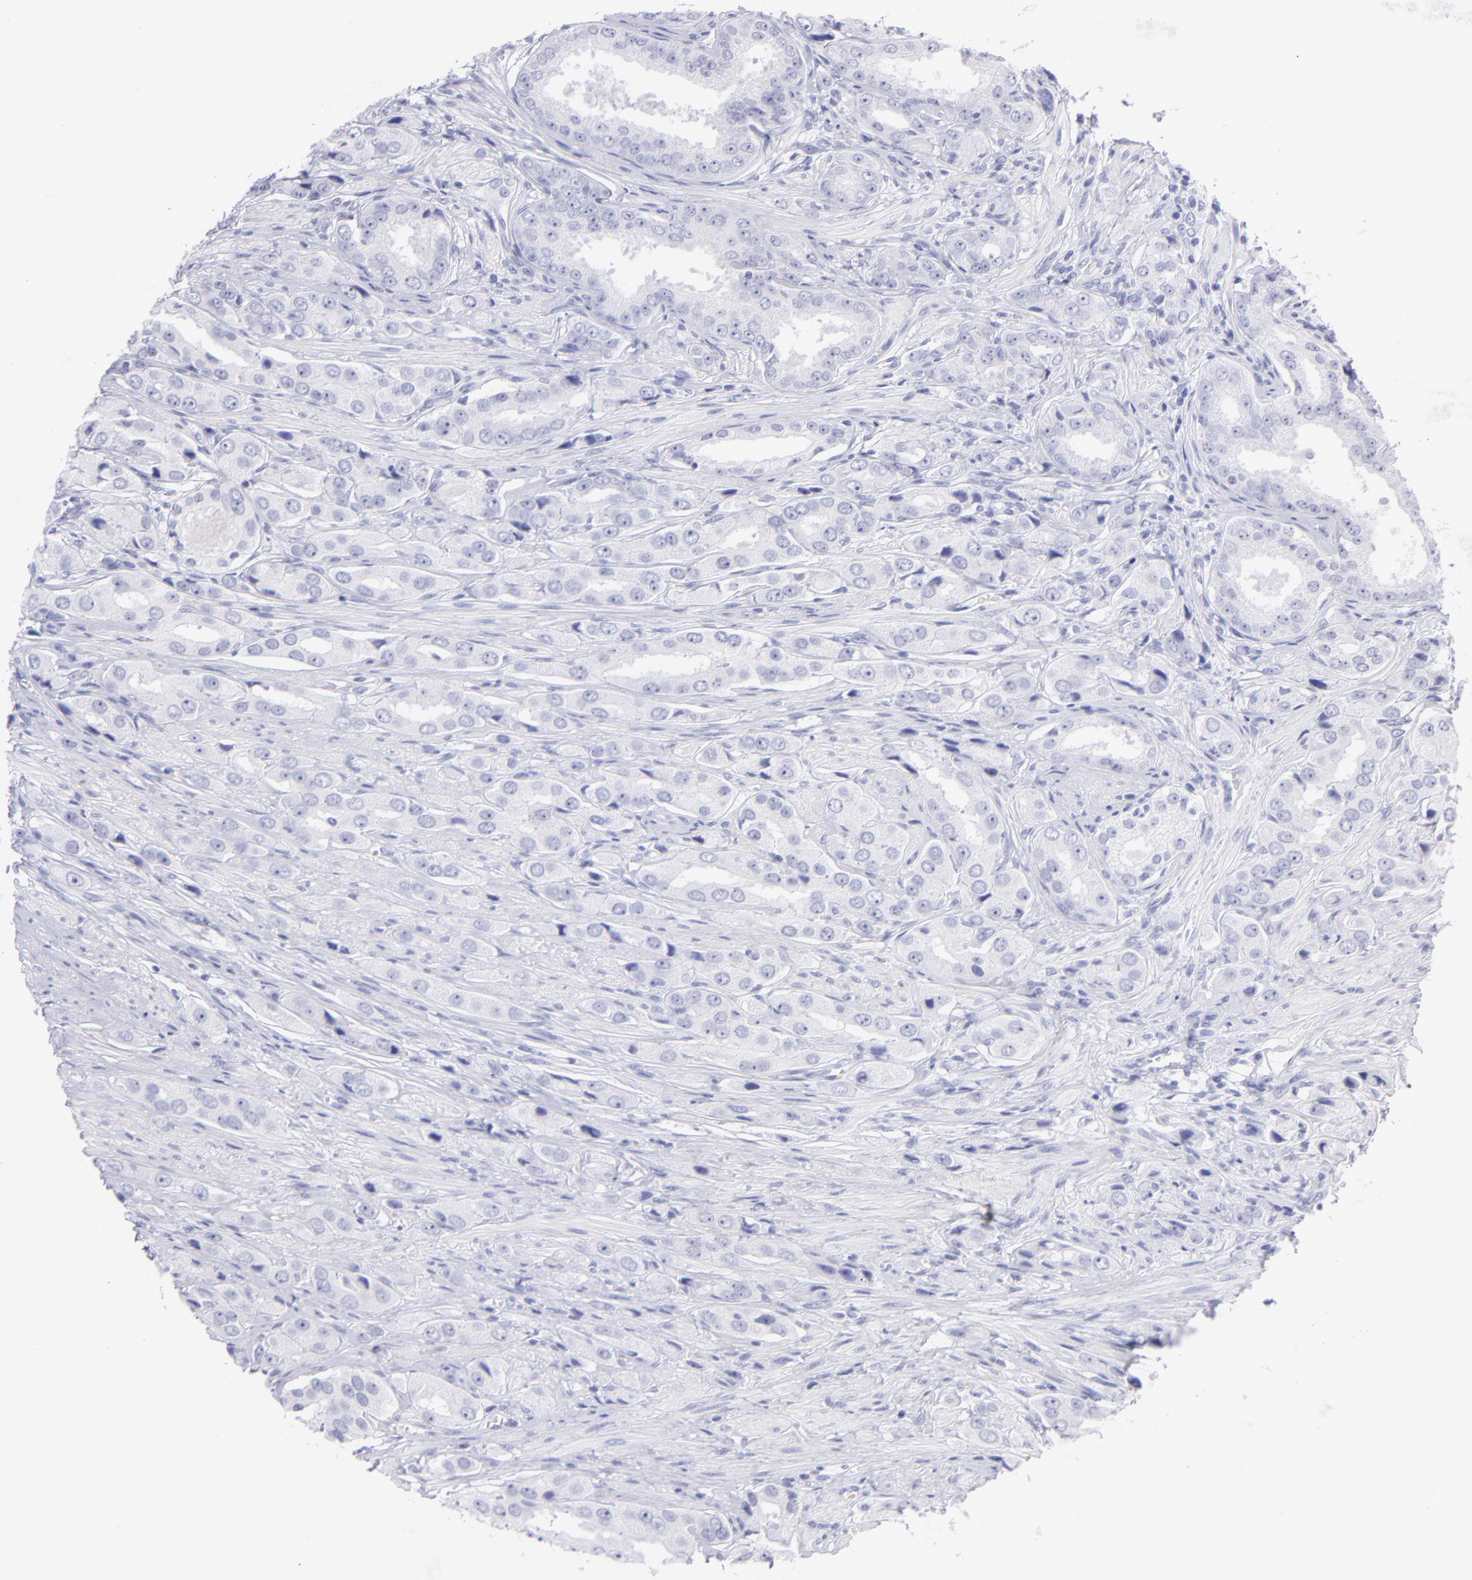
{"staining": {"intensity": "negative", "quantity": "none", "location": "none"}, "tissue": "prostate cancer", "cell_type": "Tumor cells", "image_type": "cancer", "snomed": [{"axis": "morphology", "description": "Adenocarcinoma, Medium grade"}, {"axis": "topography", "description": "Prostate"}], "caption": "This image is of prostate cancer stained with immunohistochemistry (IHC) to label a protein in brown with the nuclei are counter-stained blue. There is no expression in tumor cells. The staining is performed using DAB (3,3'-diaminobenzidine) brown chromogen with nuclei counter-stained in using hematoxylin.", "gene": "PIP", "patient": {"sex": "male", "age": 53}}